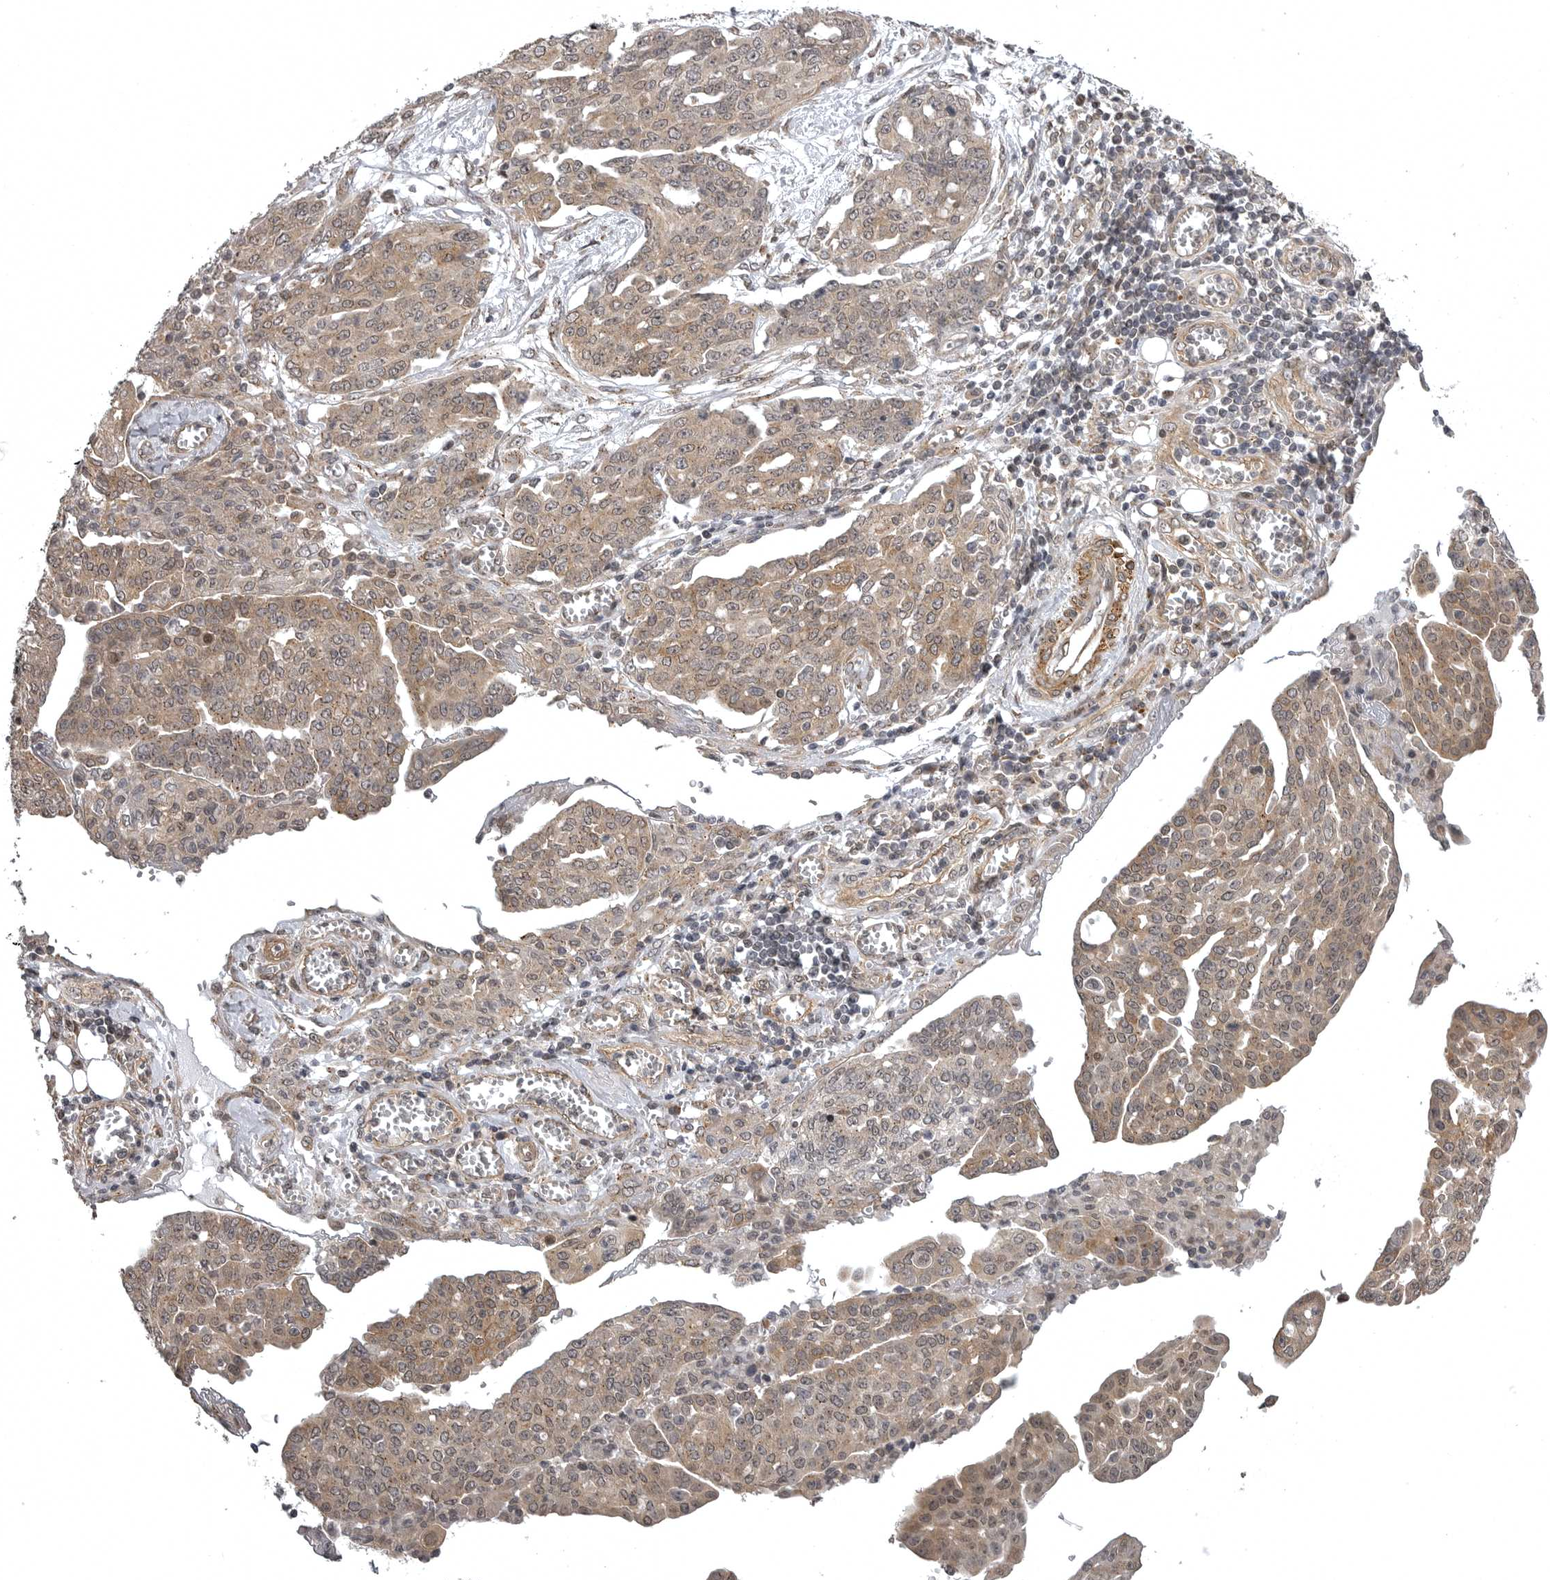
{"staining": {"intensity": "moderate", "quantity": ">75%", "location": "cytoplasmic/membranous"}, "tissue": "ovarian cancer", "cell_type": "Tumor cells", "image_type": "cancer", "snomed": [{"axis": "morphology", "description": "Cystadenocarcinoma, serous, NOS"}, {"axis": "topography", "description": "Soft tissue"}, {"axis": "topography", "description": "Ovary"}], "caption": "Immunohistochemistry photomicrograph of neoplastic tissue: ovarian cancer stained using immunohistochemistry (IHC) exhibits medium levels of moderate protein expression localized specifically in the cytoplasmic/membranous of tumor cells, appearing as a cytoplasmic/membranous brown color.", "gene": "SNX16", "patient": {"sex": "female", "age": 57}}